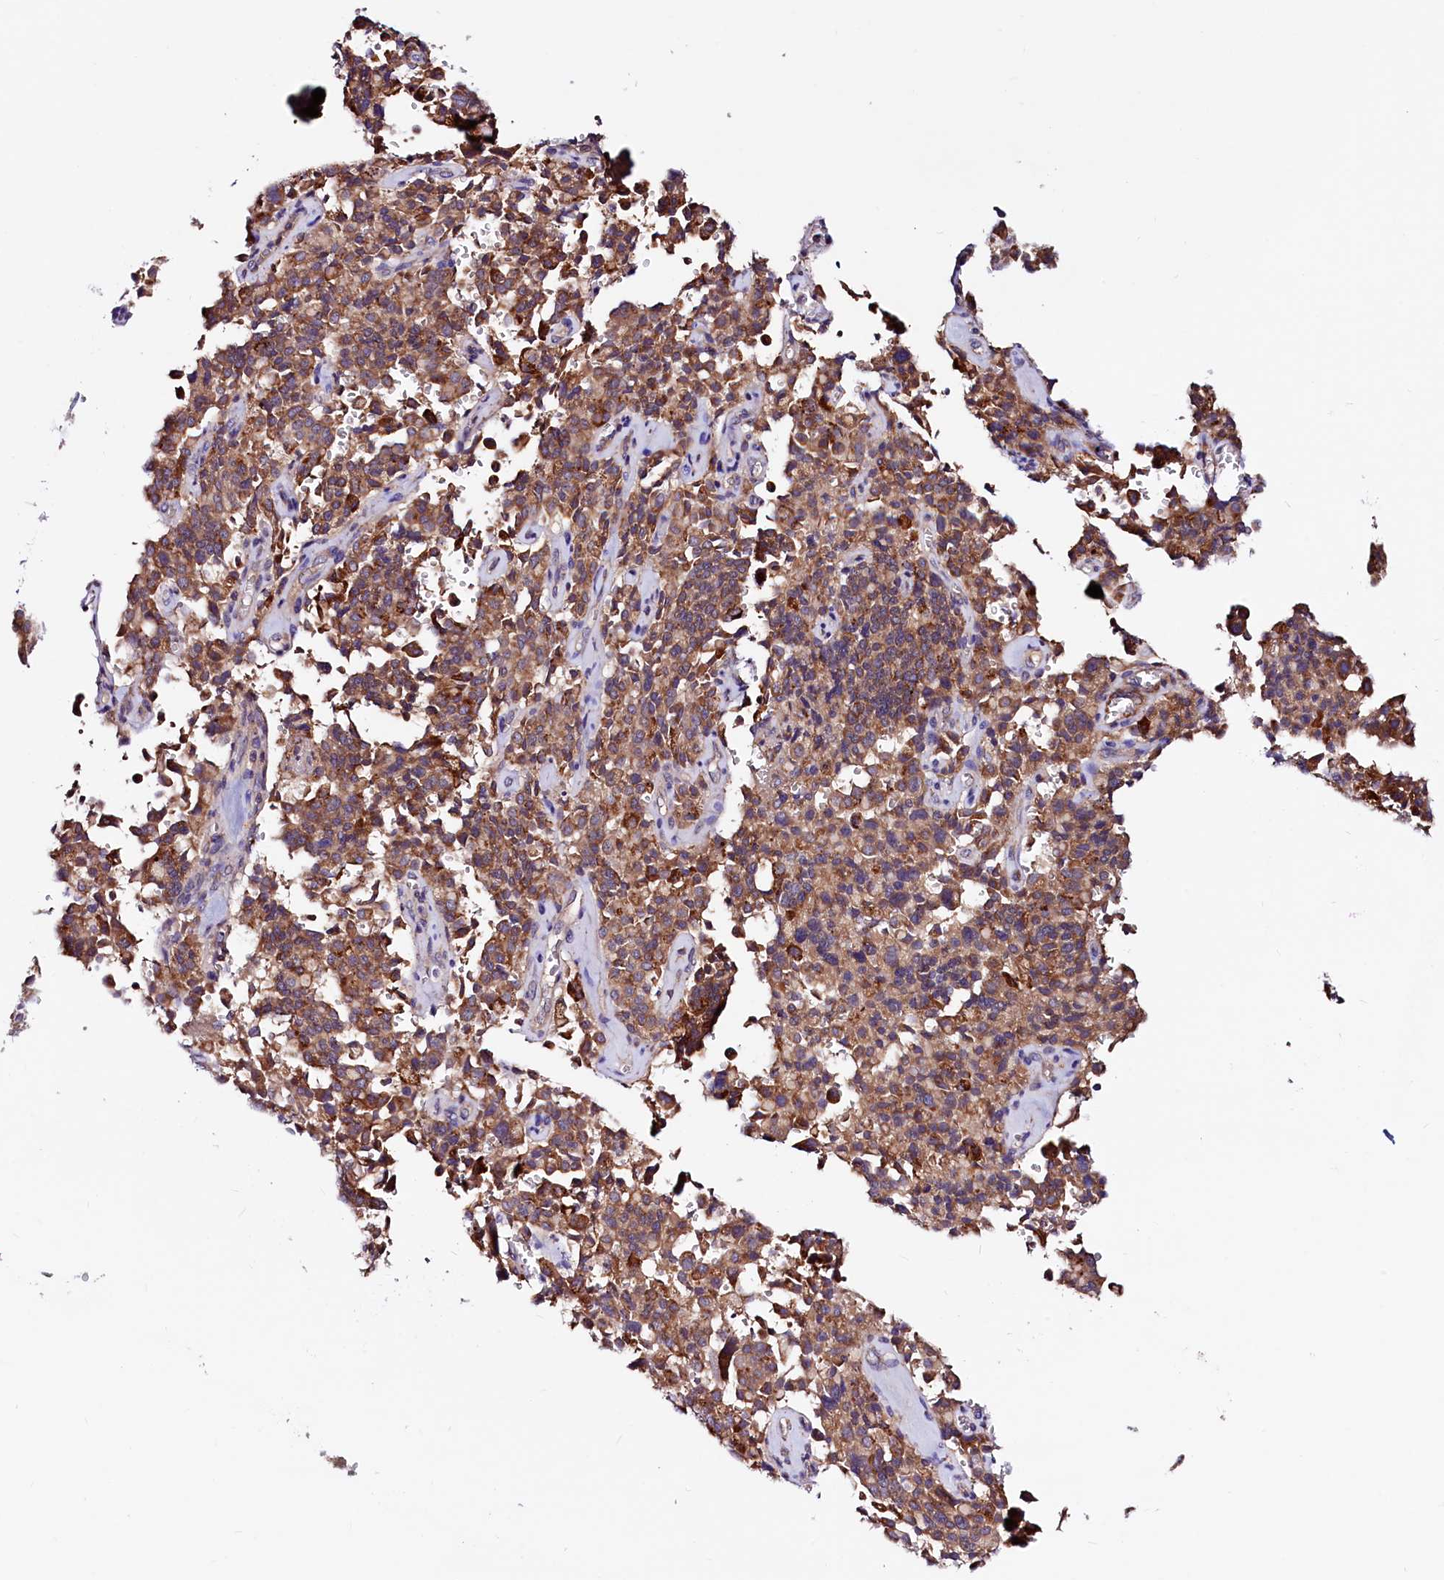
{"staining": {"intensity": "moderate", "quantity": ">75%", "location": "cytoplasmic/membranous"}, "tissue": "pancreatic cancer", "cell_type": "Tumor cells", "image_type": "cancer", "snomed": [{"axis": "morphology", "description": "Adenocarcinoma, NOS"}, {"axis": "topography", "description": "Pancreas"}], "caption": "Immunohistochemistry (IHC) (DAB (3,3'-diaminobenzidine)) staining of human adenocarcinoma (pancreatic) displays moderate cytoplasmic/membranous protein positivity in approximately >75% of tumor cells.", "gene": "CIAO3", "patient": {"sex": "male", "age": 65}}